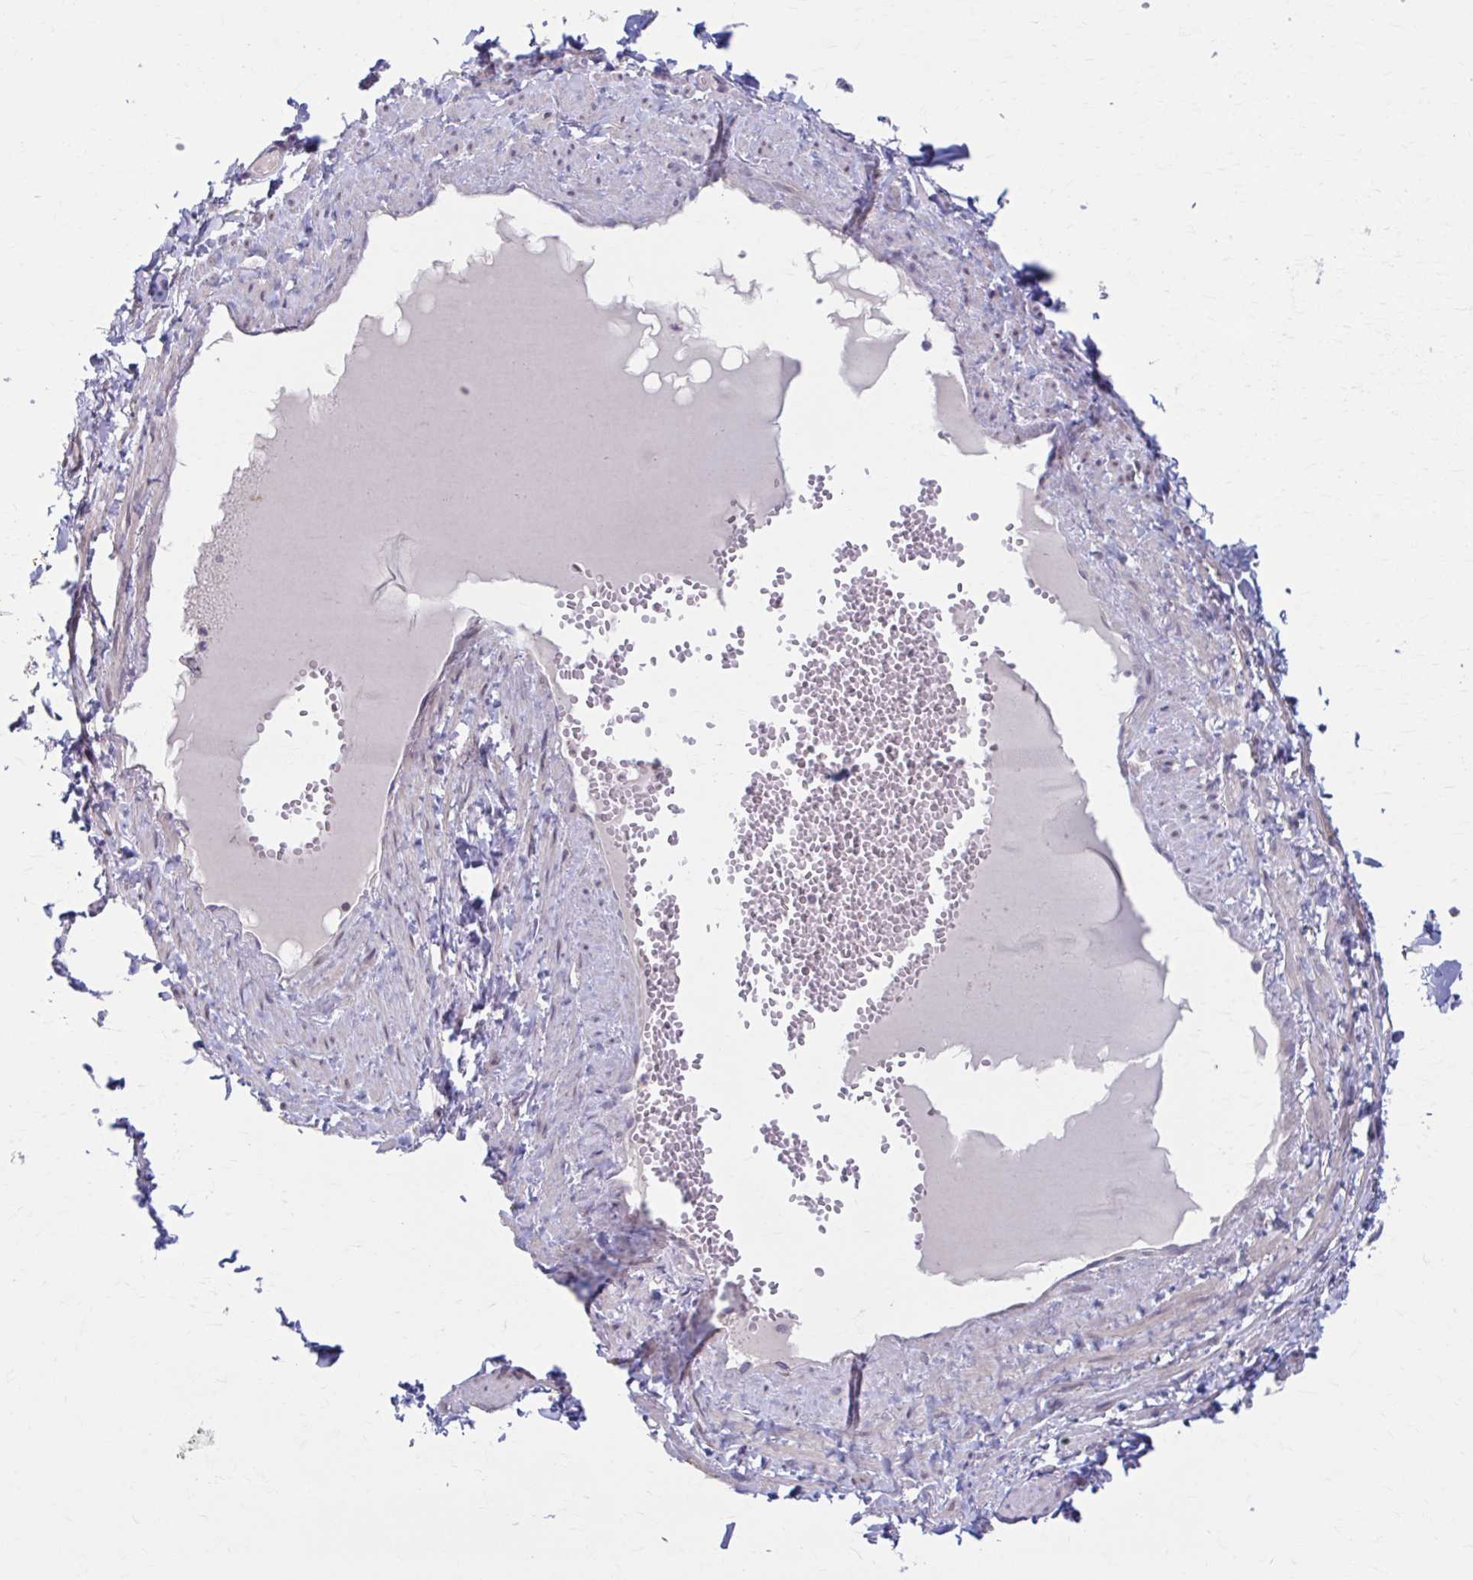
{"staining": {"intensity": "negative", "quantity": "none", "location": "none"}, "tissue": "soft tissue", "cell_type": "Fibroblasts", "image_type": "normal", "snomed": [{"axis": "morphology", "description": "Normal tissue, NOS"}, {"axis": "topography", "description": "Vulva"}, {"axis": "topography", "description": "Peripheral nerve tissue"}], "caption": "Protein analysis of benign soft tissue reveals no significant expression in fibroblasts. (Stains: DAB immunohistochemistry (IHC) with hematoxylin counter stain, Microscopy: brightfield microscopy at high magnification).", "gene": "CHST3", "patient": {"sex": "female", "age": 66}}